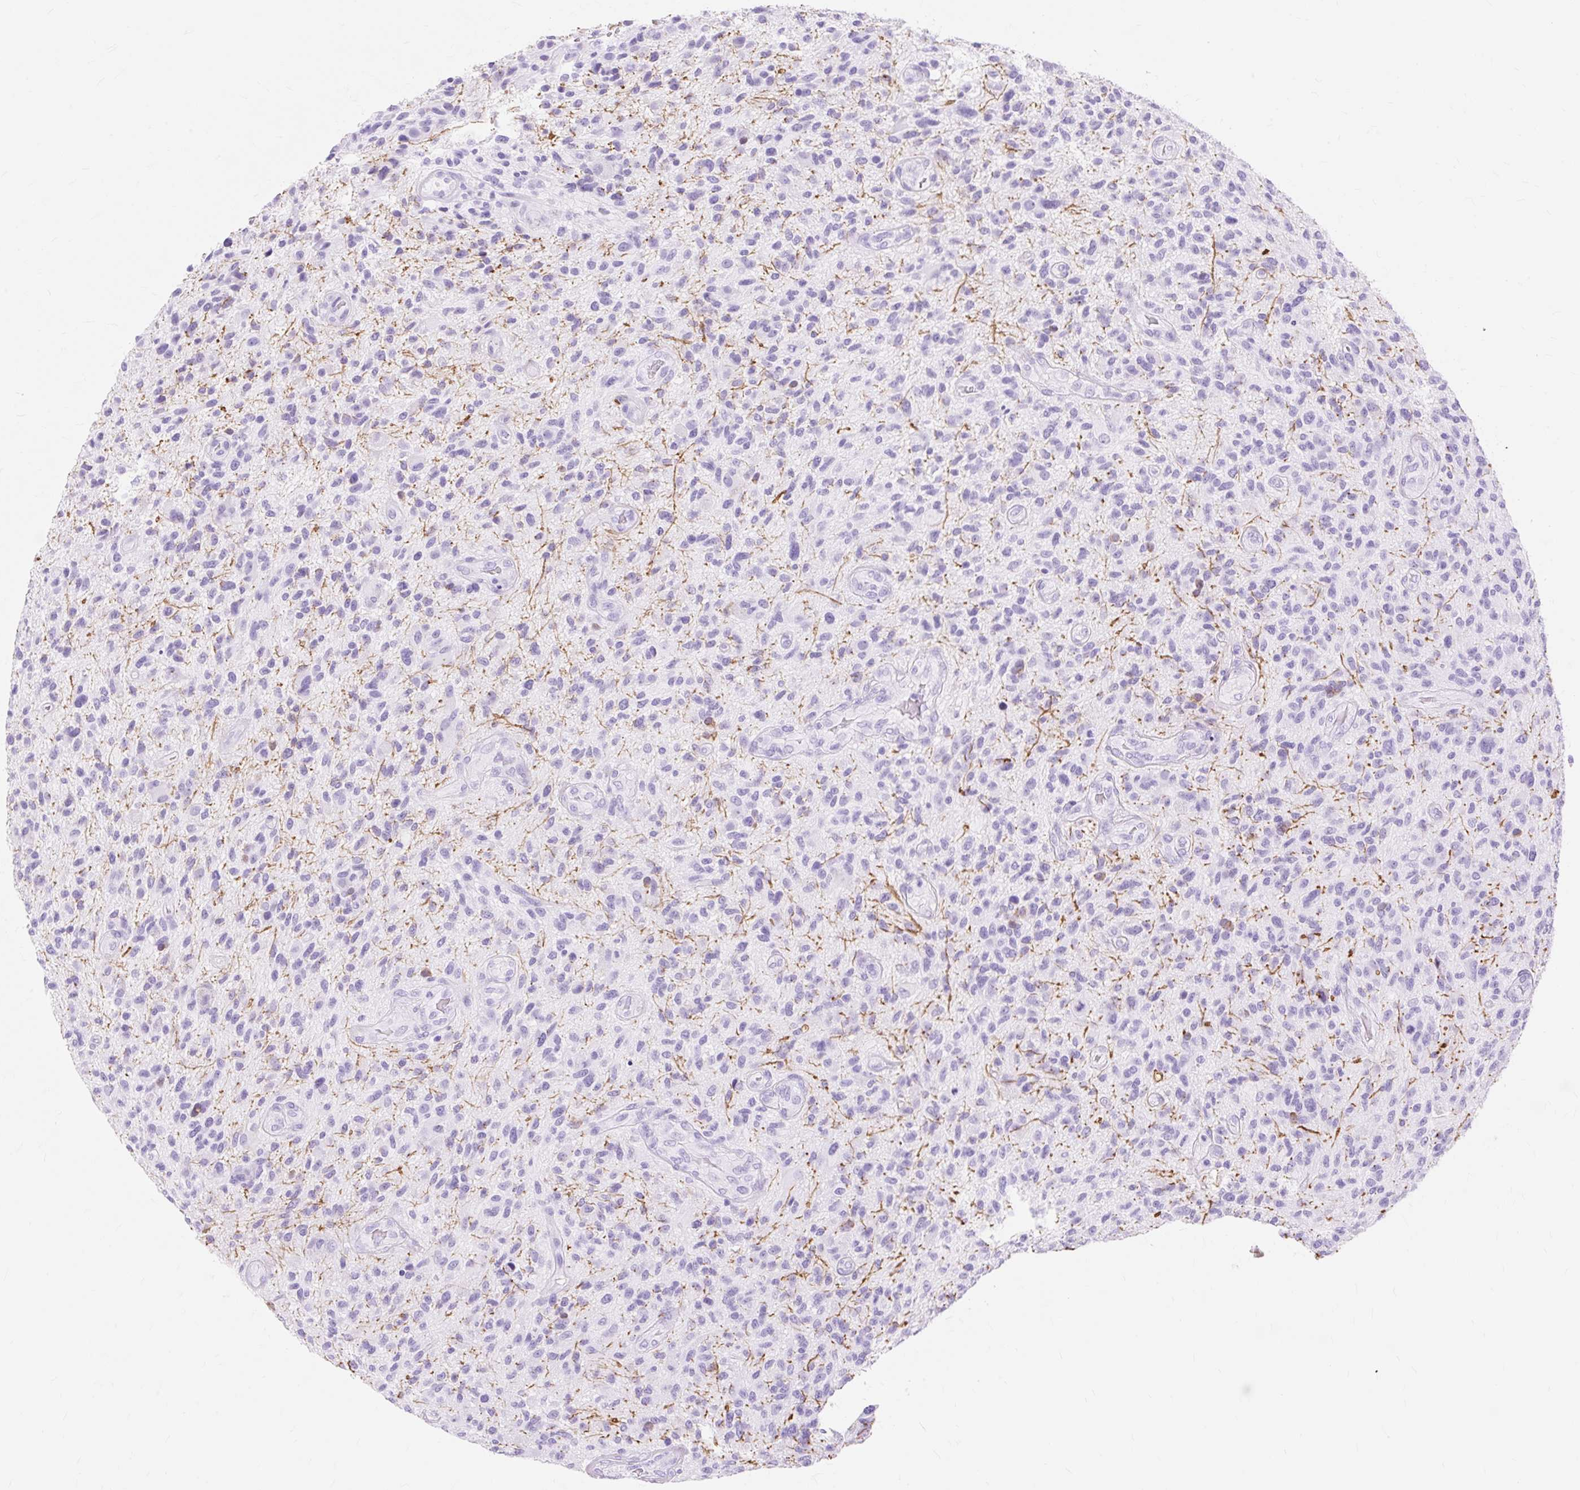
{"staining": {"intensity": "negative", "quantity": "none", "location": "none"}, "tissue": "glioma", "cell_type": "Tumor cells", "image_type": "cancer", "snomed": [{"axis": "morphology", "description": "Glioma, malignant, High grade"}, {"axis": "topography", "description": "Brain"}], "caption": "Immunohistochemistry (IHC) micrograph of malignant high-grade glioma stained for a protein (brown), which shows no positivity in tumor cells.", "gene": "MBP", "patient": {"sex": "male", "age": 47}}